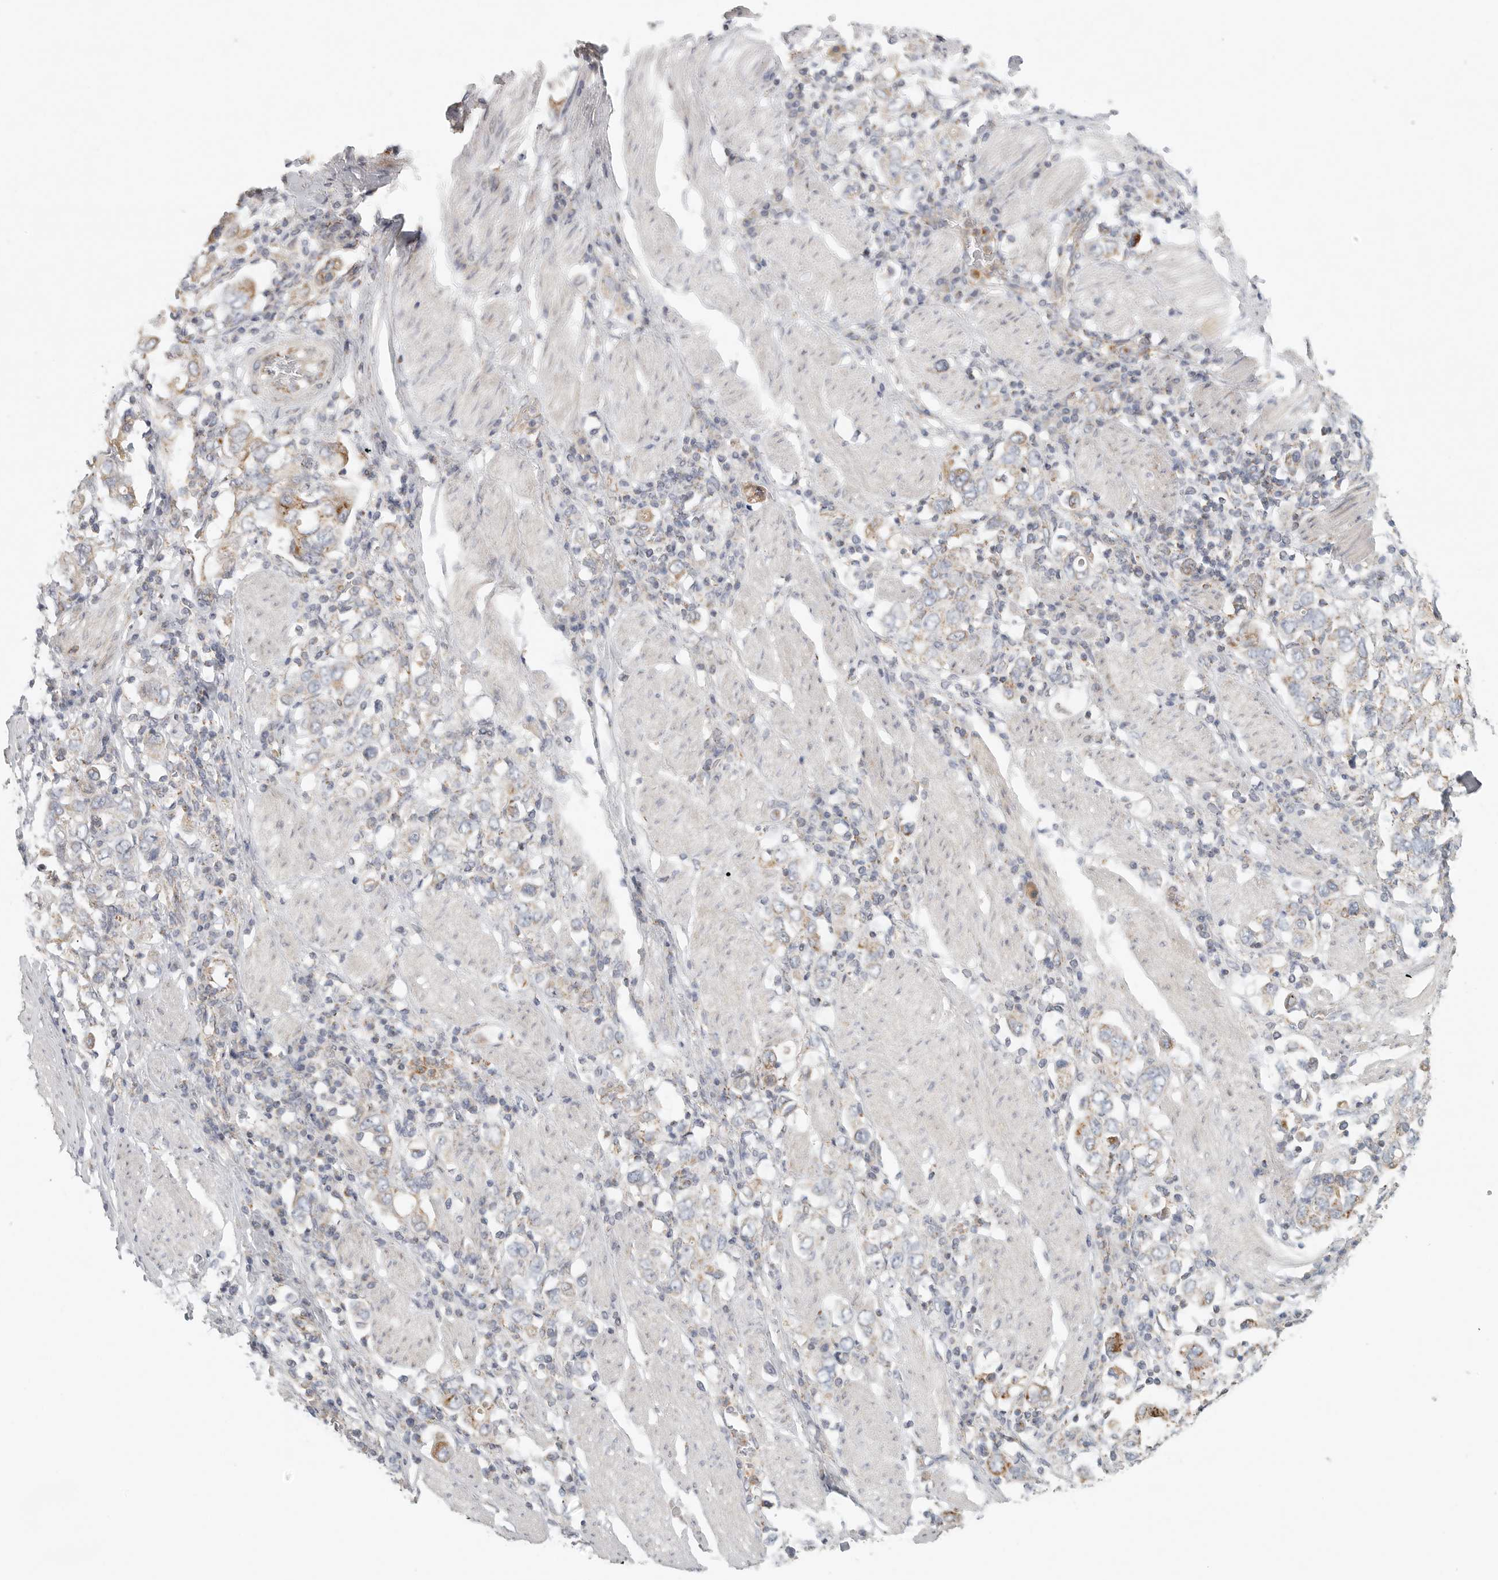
{"staining": {"intensity": "moderate", "quantity": "25%-75%", "location": "cytoplasmic/membranous"}, "tissue": "stomach cancer", "cell_type": "Tumor cells", "image_type": "cancer", "snomed": [{"axis": "morphology", "description": "Adenocarcinoma, NOS"}, {"axis": "topography", "description": "Stomach, upper"}], "caption": "Human stomach cancer (adenocarcinoma) stained with a protein marker demonstrates moderate staining in tumor cells.", "gene": "SLC25A26", "patient": {"sex": "male", "age": 62}}